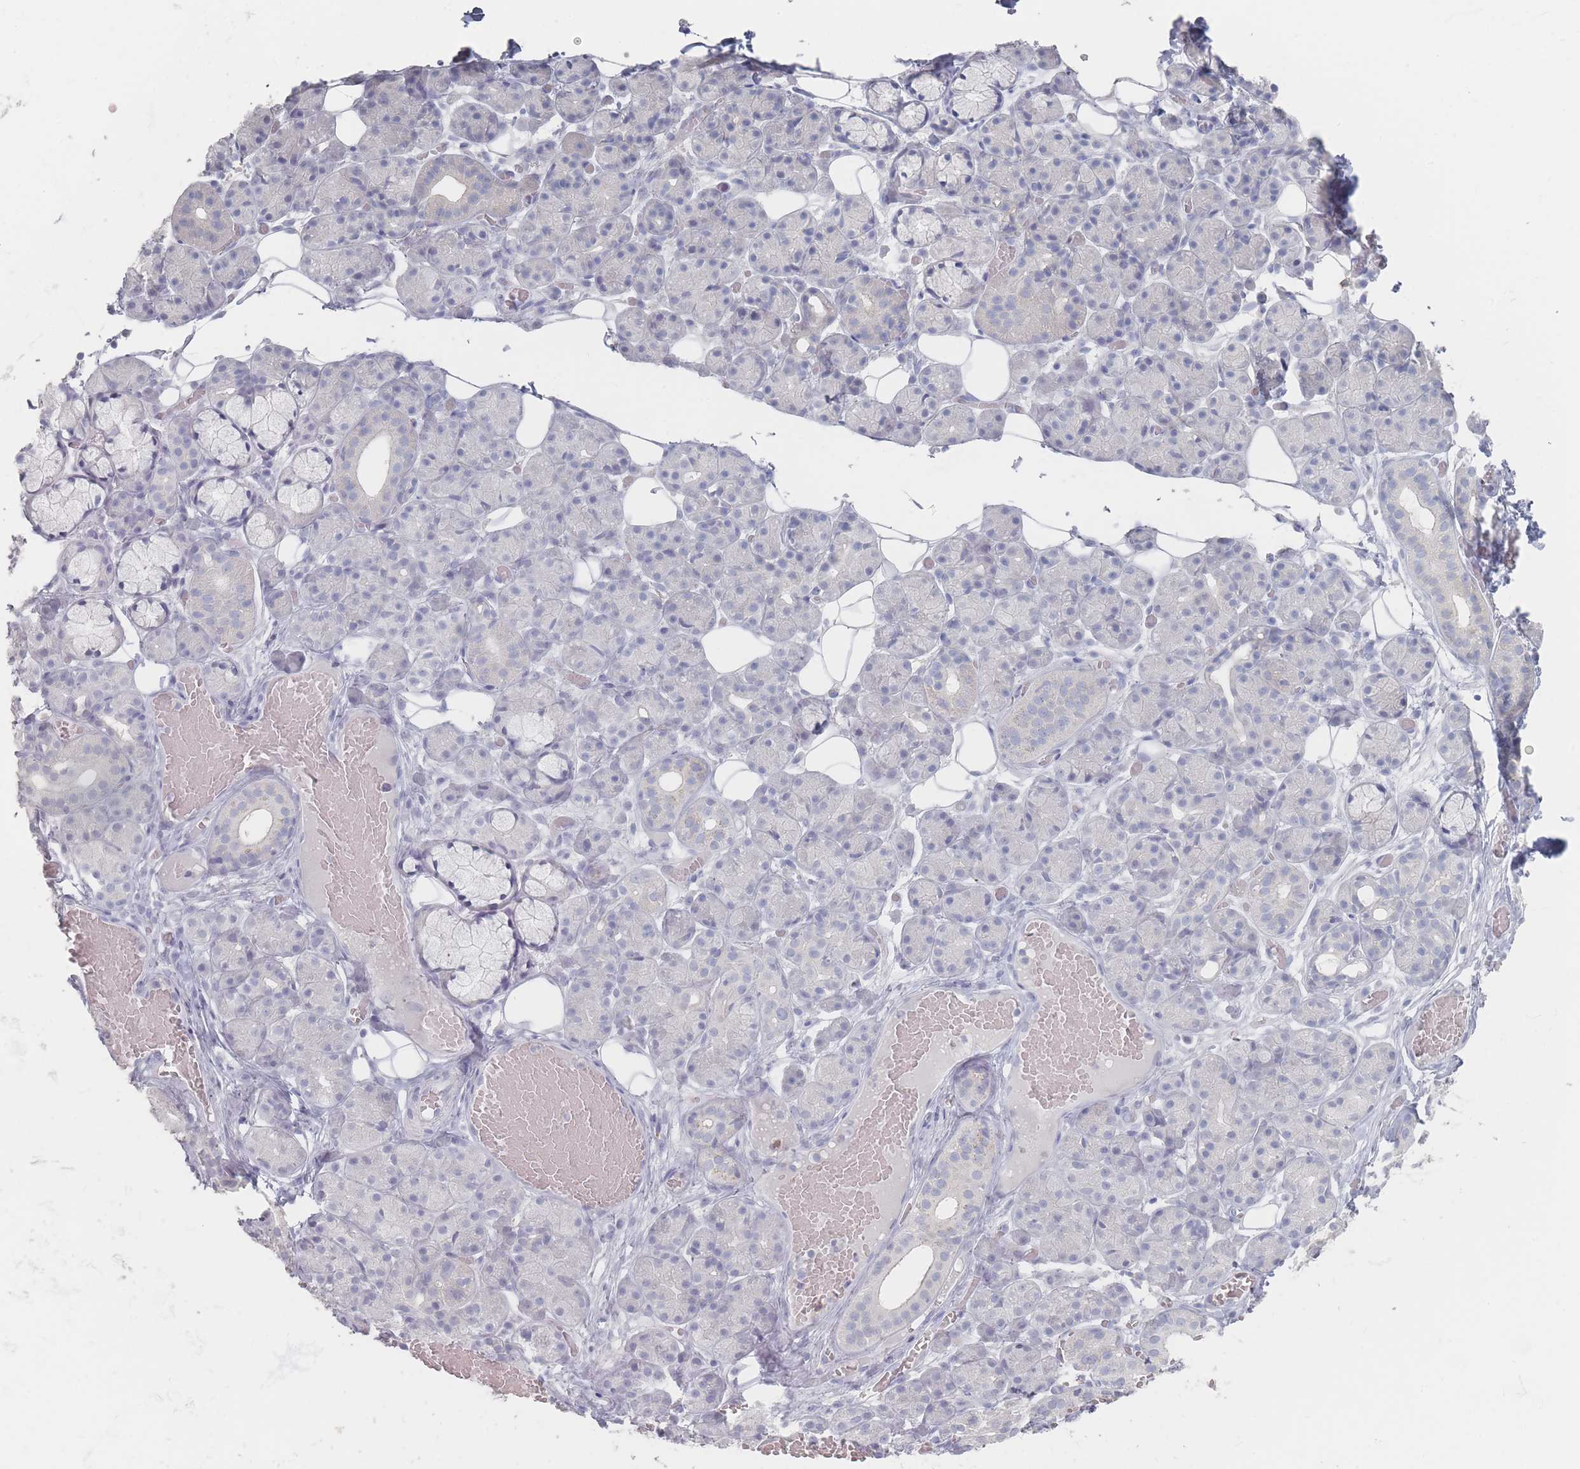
{"staining": {"intensity": "negative", "quantity": "none", "location": "none"}, "tissue": "salivary gland", "cell_type": "Glandular cells", "image_type": "normal", "snomed": [{"axis": "morphology", "description": "Normal tissue, NOS"}, {"axis": "topography", "description": "Salivary gland"}], "caption": "Immunohistochemical staining of benign salivary gland displays no significant staining in glandular cells.", "gene": "CD37", "patient": {"sex": "male", "age": 63}}